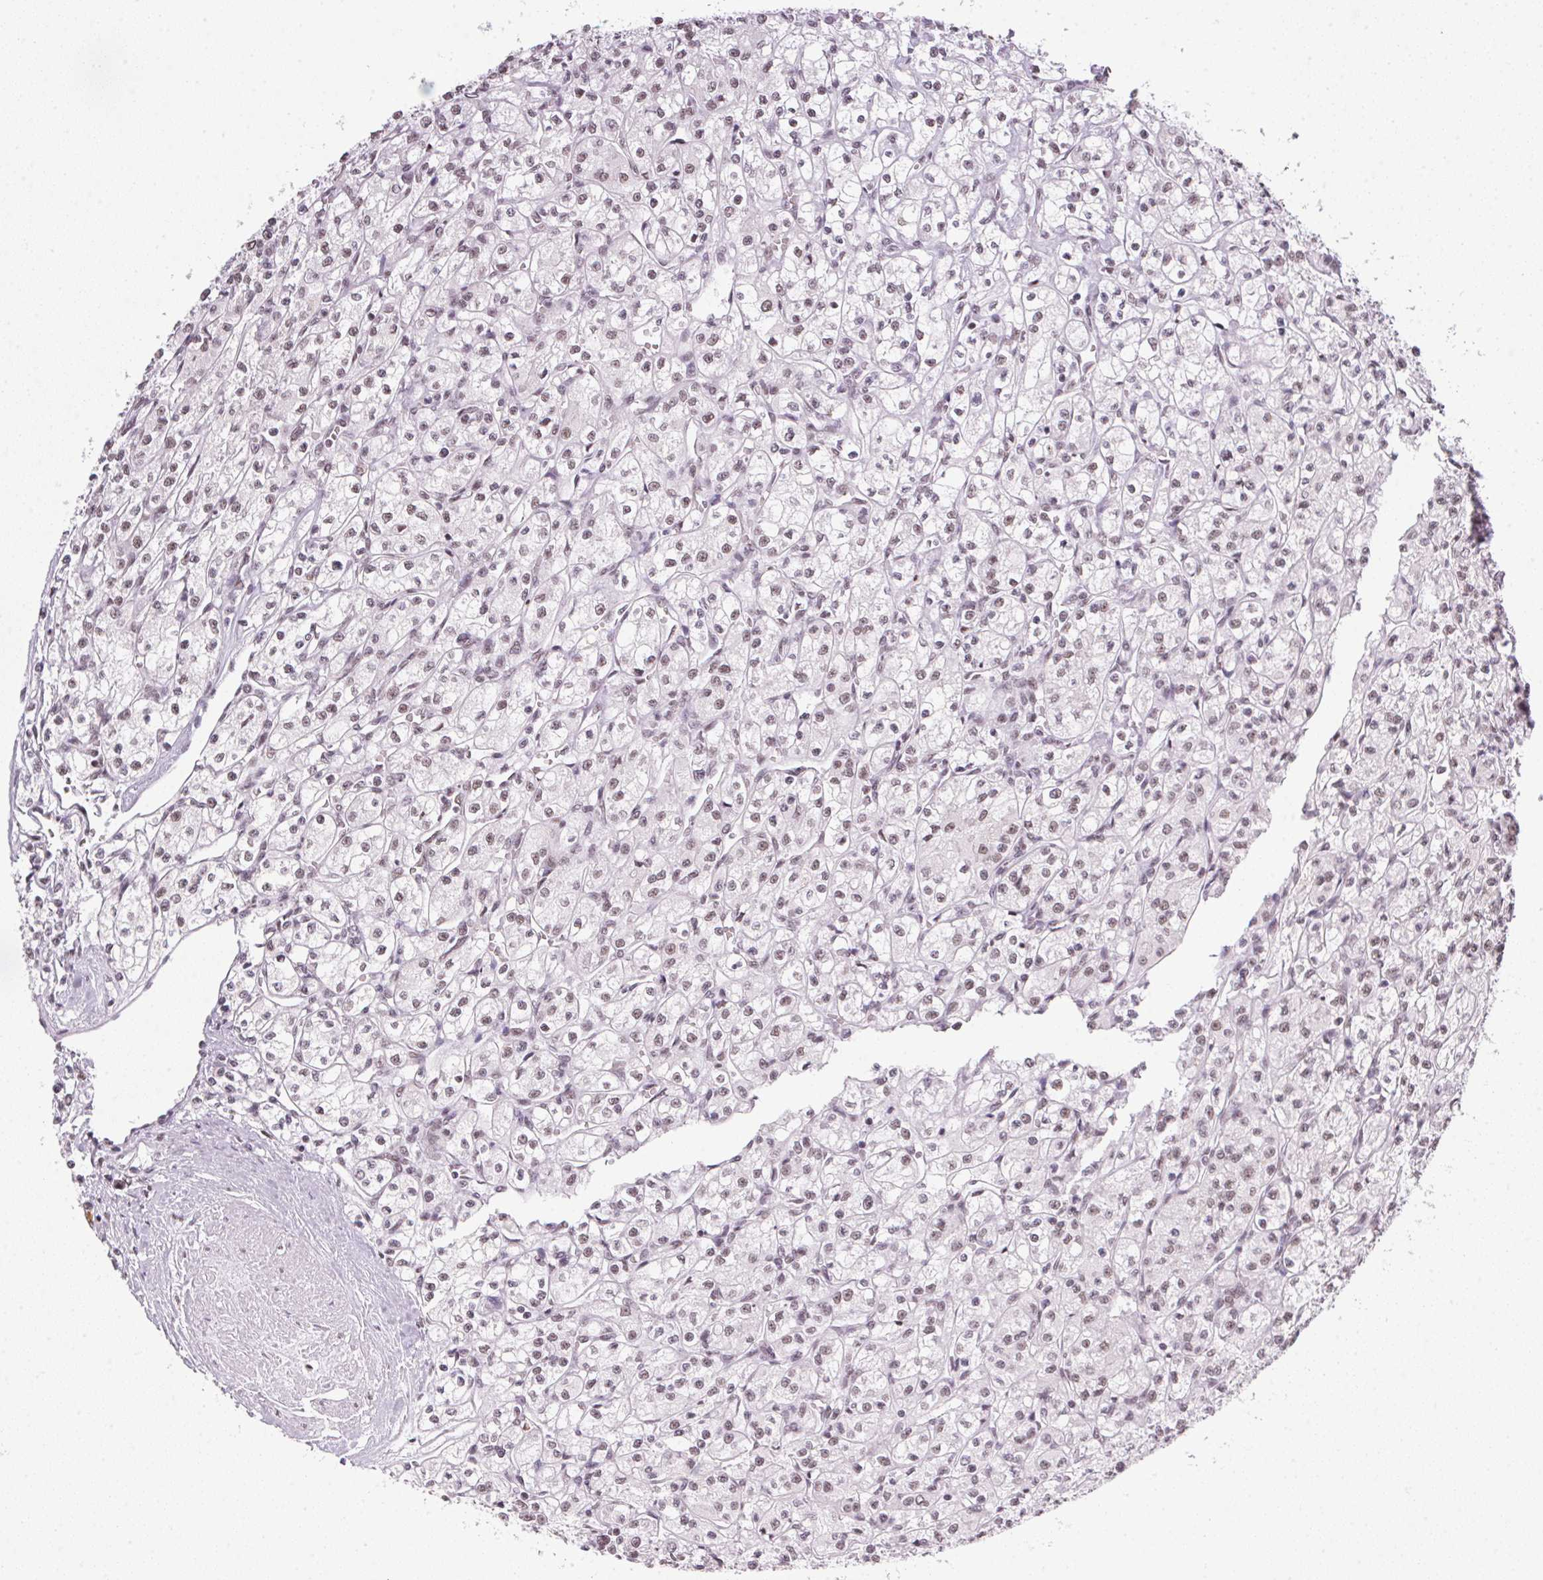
{"staining": {"intensity": "weak", "quantity": "<25%", "location": "nuclear"}, "tissue": "renal cancer", "cell_type": "Tumor cells", "image_type": "cancer", "snomed": [{"axis": "morphology", "description": "Adenocarcinoma, NOS"}, {"axis": "topography", "description": "Kidney"}], "caption": "This photomicrograph is of renal adenocarcinoma stained with immunohistochemistry to label a protein in brown with the nuclei are counter-stained blue. There is no expression in tumor cells.", "gene": "SRSF7", "patient": {"sex": "female", "age": 70}}